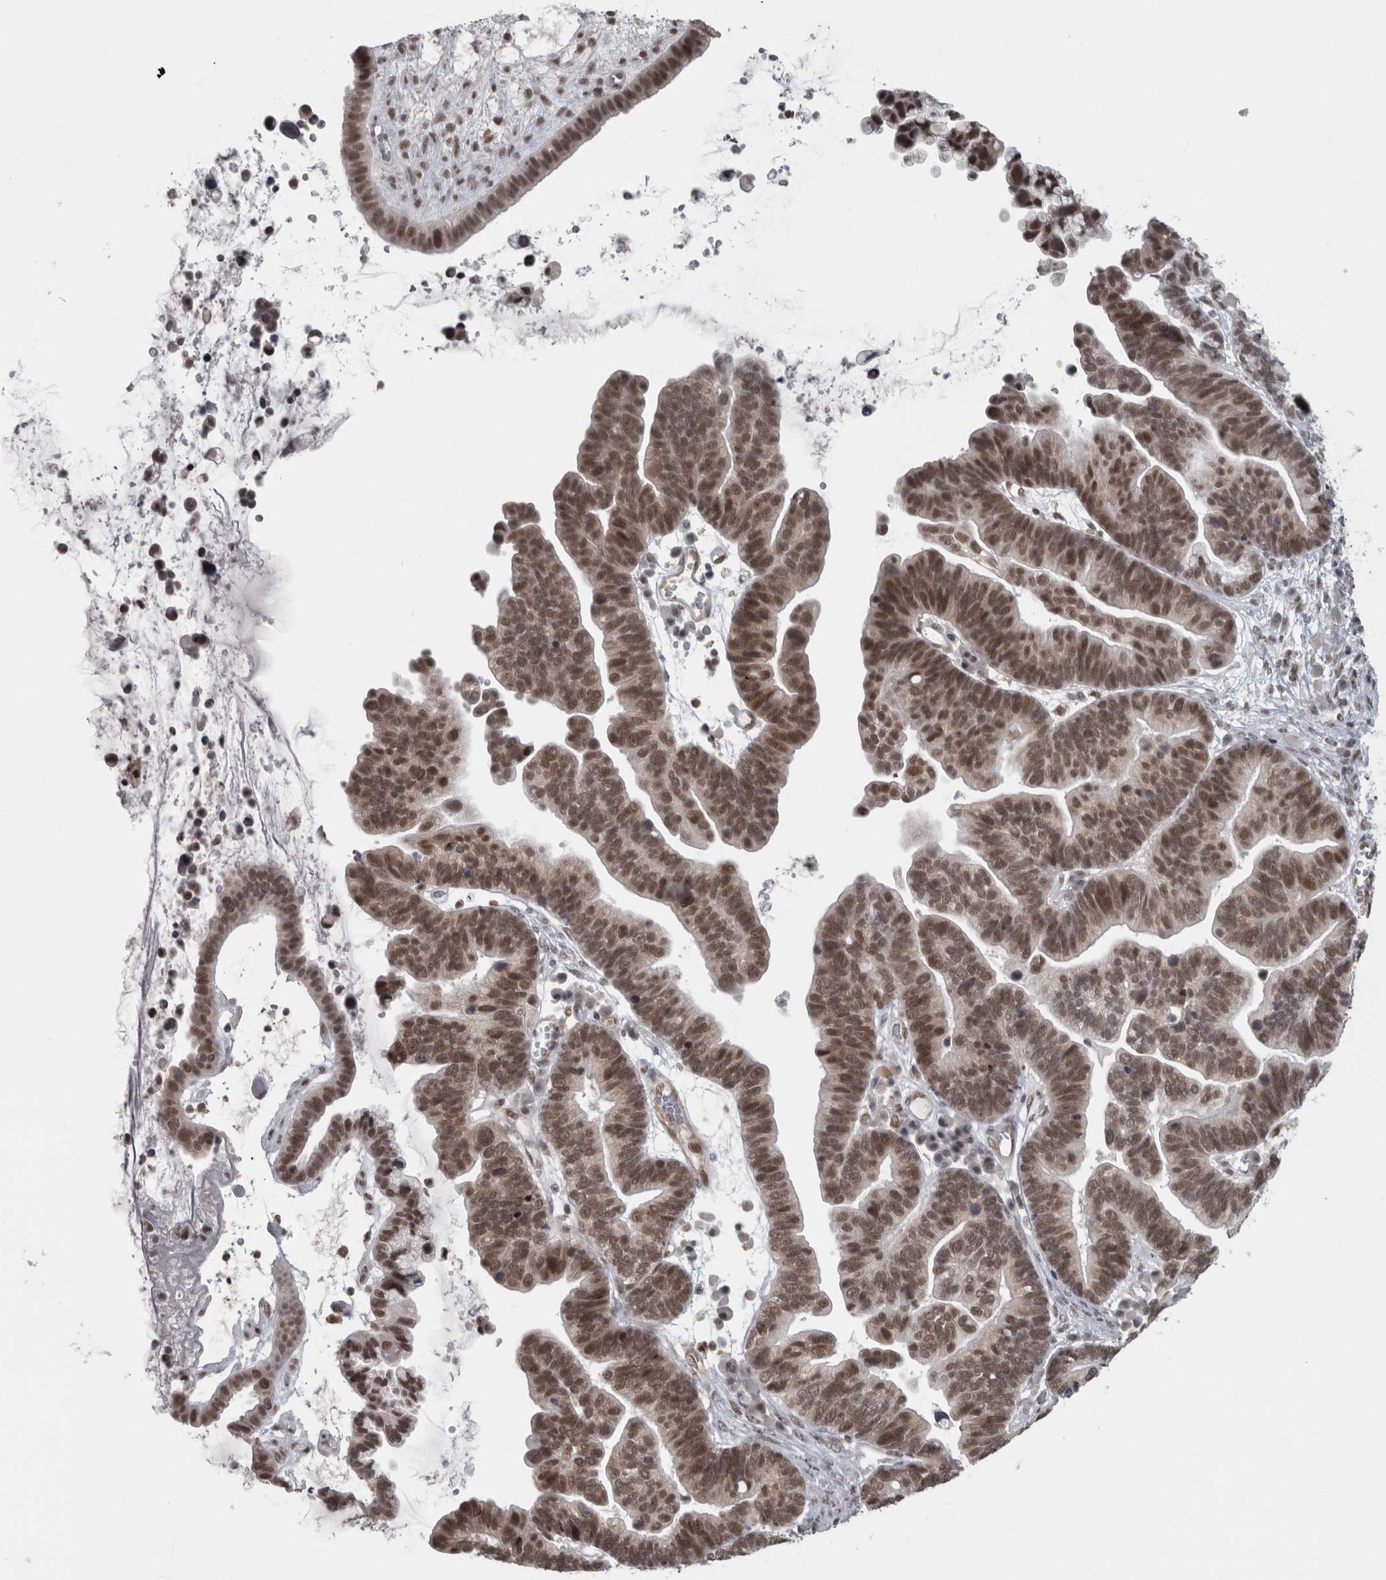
{"staining": {"intensity": "moderate", "quantity": ">75%", "location": "nuclear"}, "tissue": "ovarian cancer", "cell_type": "Tumor cells", "image_type": "cancer", "snomed": [{"axis": "morphology", "description": "Cystadenocarcinoma, serous, NOS"}, {"axis": "topography", "description": "Ovary"}], "caption": "Immunohistochemical staining of human serous cystadenocarcinoma (ovarian) reveals medium levels of moderate nuclear protein staining in about >75% of tumor cells.", "gene": "MICU3", "patient": {"sex": "female", "age": 56}}